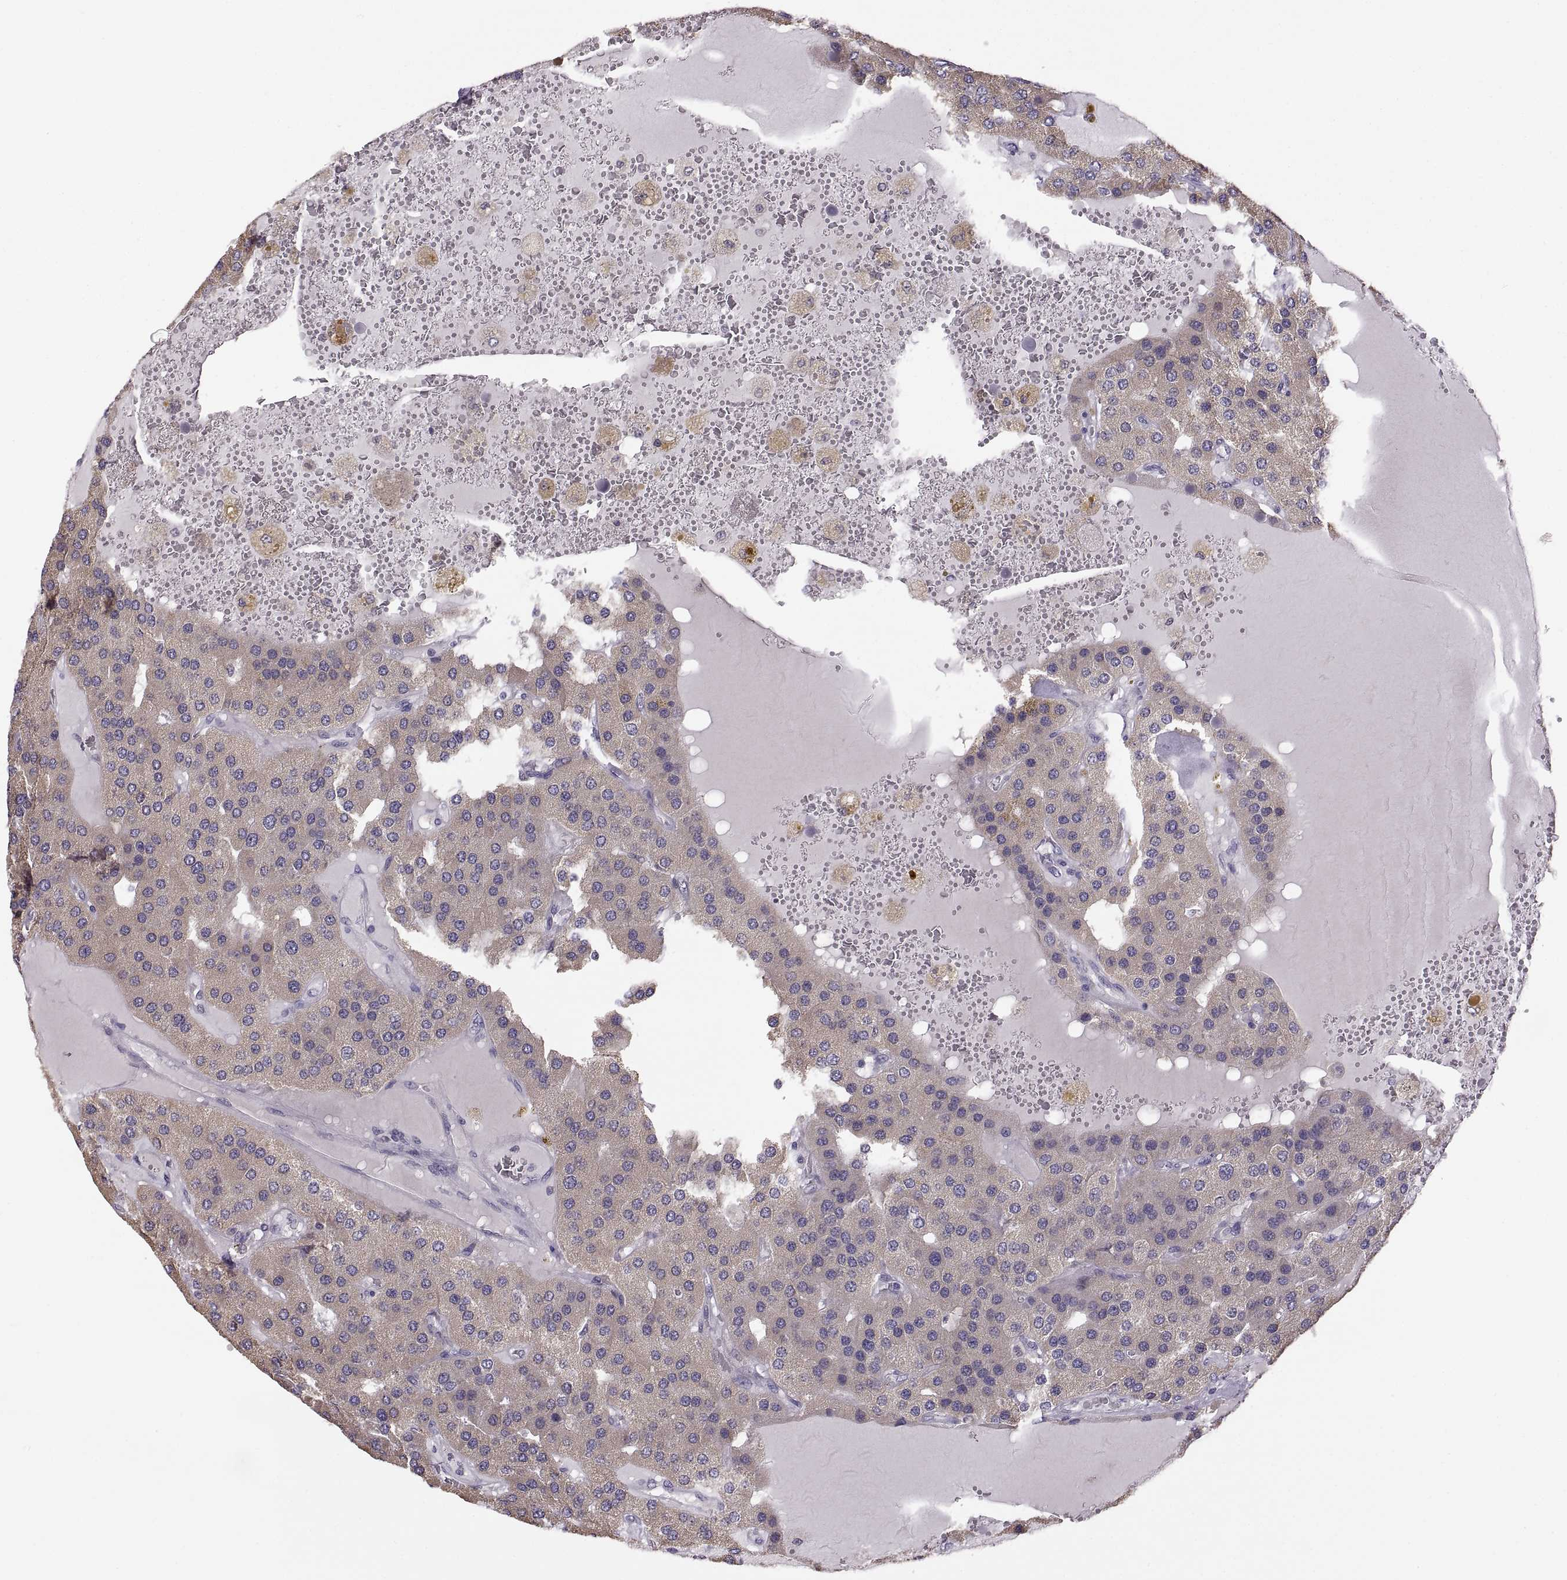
{"staining": {"intensity": "weak", "quantity": ">75%", "location": "cytoplasmic/membranous"}, "tissue": "parathyroid gland", "cell_type": "Glandular cells", "image_type": "normal", "snomed": [{"axis": "morphology", "description": "Normal tissue, NOS"}, {"axis": "morphology", "description": "Adenoma, NOS"}, {"axis": "topography", "description": "Parathyroid gland"}], "caption": "This photomicrograph exhibits normal parathyroid gland stained with IHC to label a protein in brown. The cytoplasmic/membranous of glandular cells show weak positivity for the protein. Nuclei are counter-stained blue.", "gene": "ACSBG2", "patient": {"sex": "female", "age": 86}}